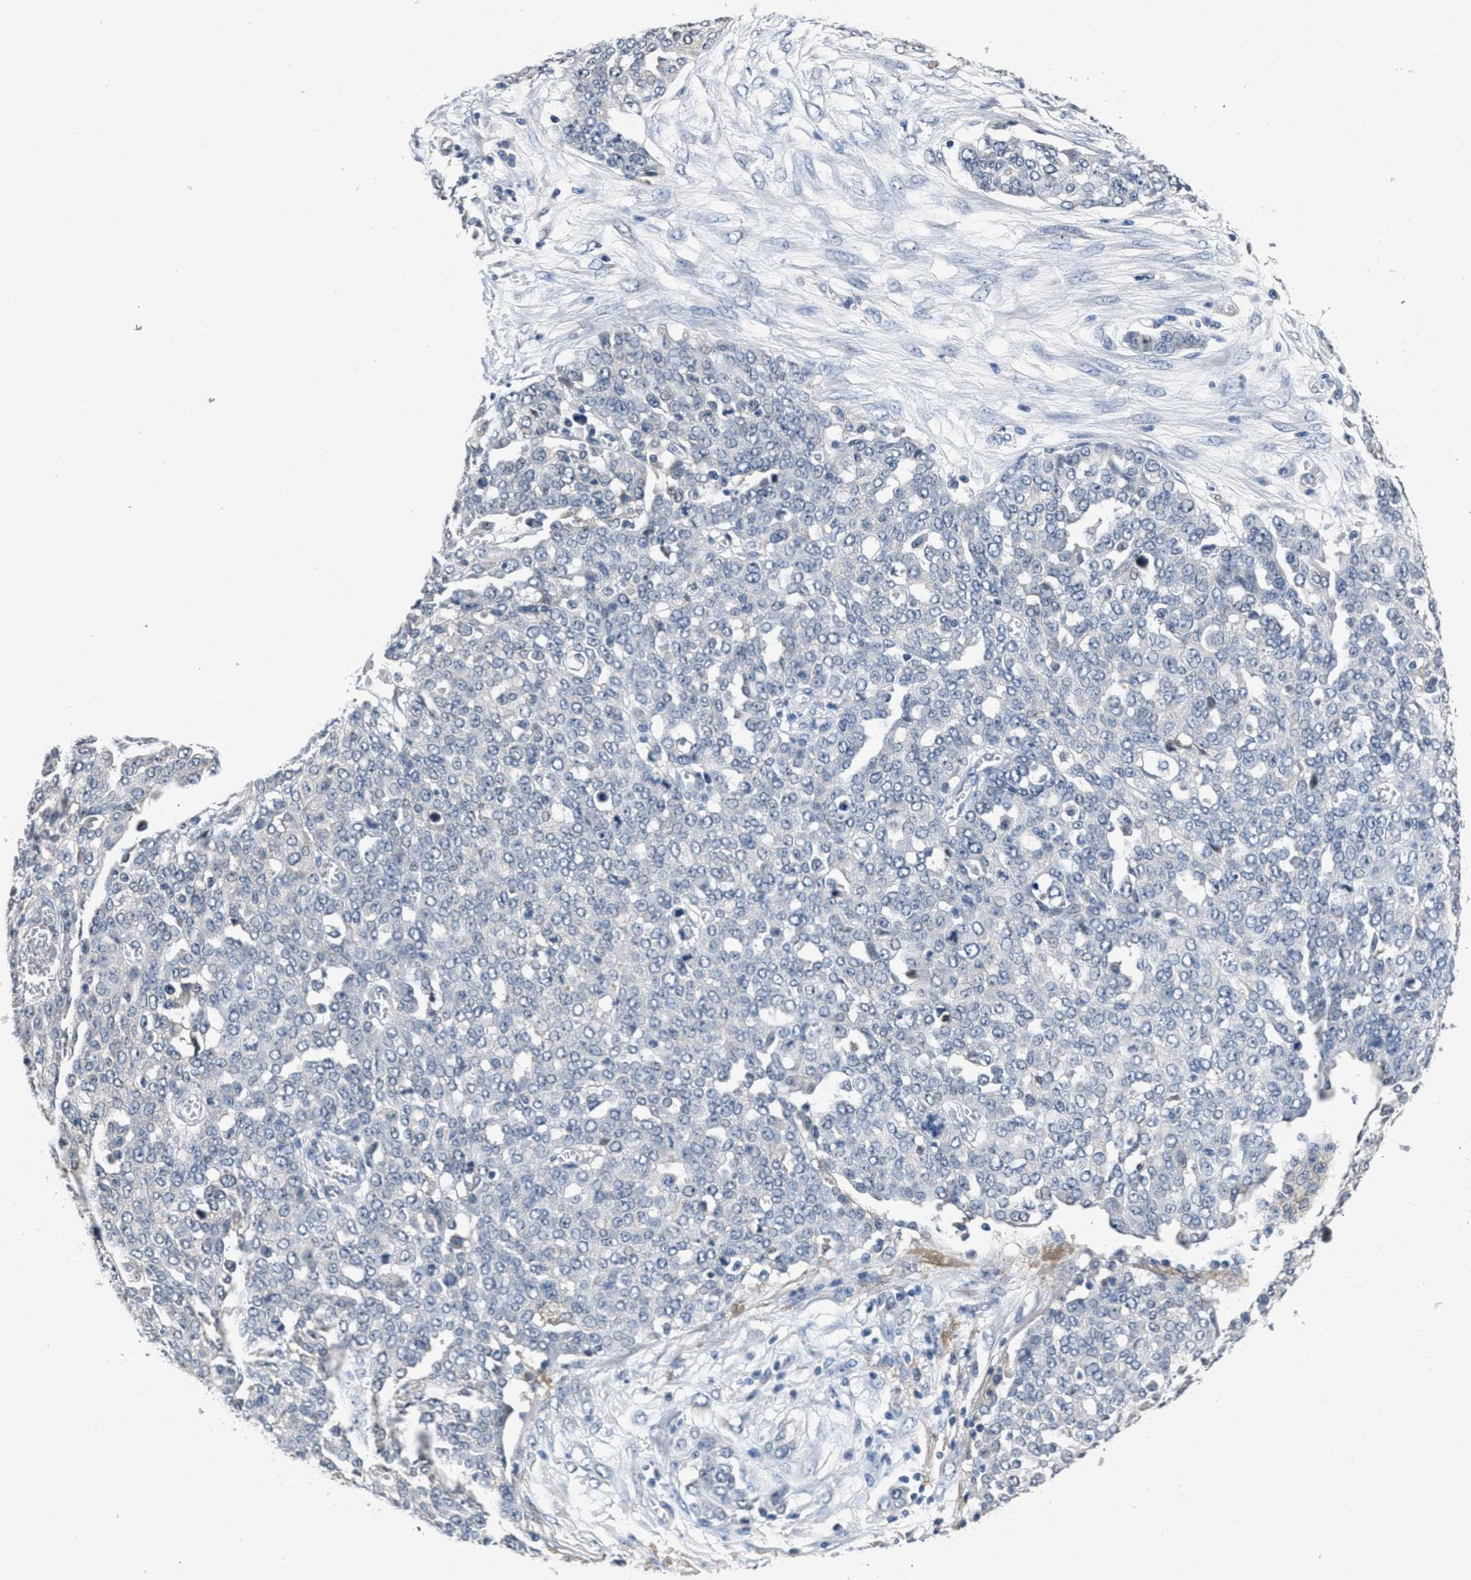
{"staining": {"intensity": "negative", "quantity": "none", "location": "none"}, "tissue": "ovarian cancer", "cell_type": "Tumor cells", "image_type": "cancer", "snomed": [{"axis": "morphology", "description": "Cystadenocarcinoma, serous, NOS"}, {"axis": "topography", "description": "Soft tissue"}, {"axis": "topography", "description": "Ovary"}], "caption": "Ovarian serous cystadenocarcinoma was stained to show a protein in brown. There is no significant staining in tumor cells.", "gene": "ANGPT1", "patient": {"sex": "female", "age": 57}}